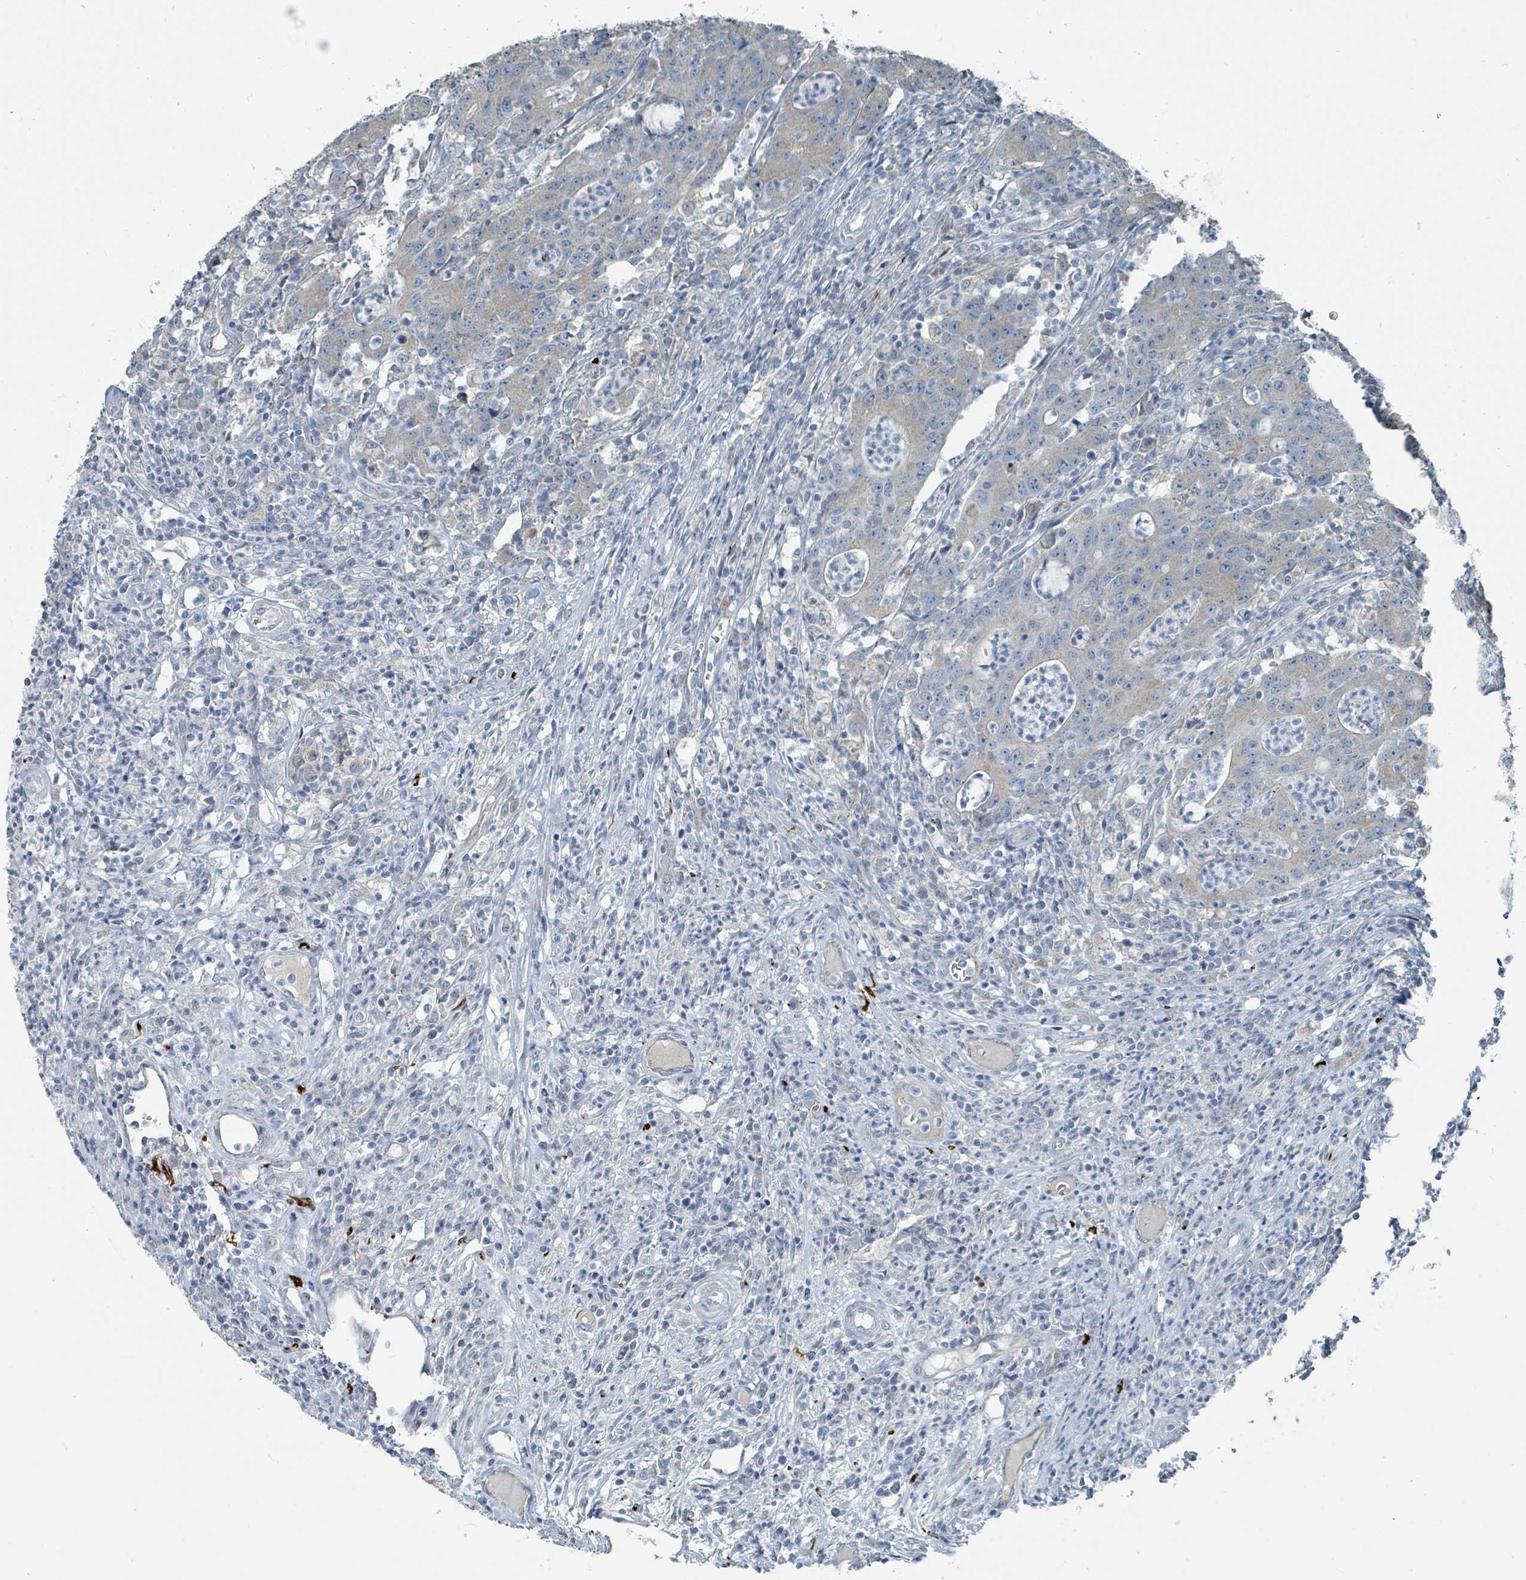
{"staining": {"intensity": "negative", "quantity": "none", "location": "none"}, "tissue": "colorectal cancer", "cell_type": "Tumor cells", "image_type": "cancer", "snomed": [{"axis": "morphology", "description": "Adenocarcinoma, NOS"}, {"axis": "topography", "description": "Colon"}], "caption": "This is a micrograph of IHC staining of adenocarcinoma (colorectal), which shows no expression in tumor cells.", "gene": "RASA4", "patient": {"sex": "male", "age": 83}}